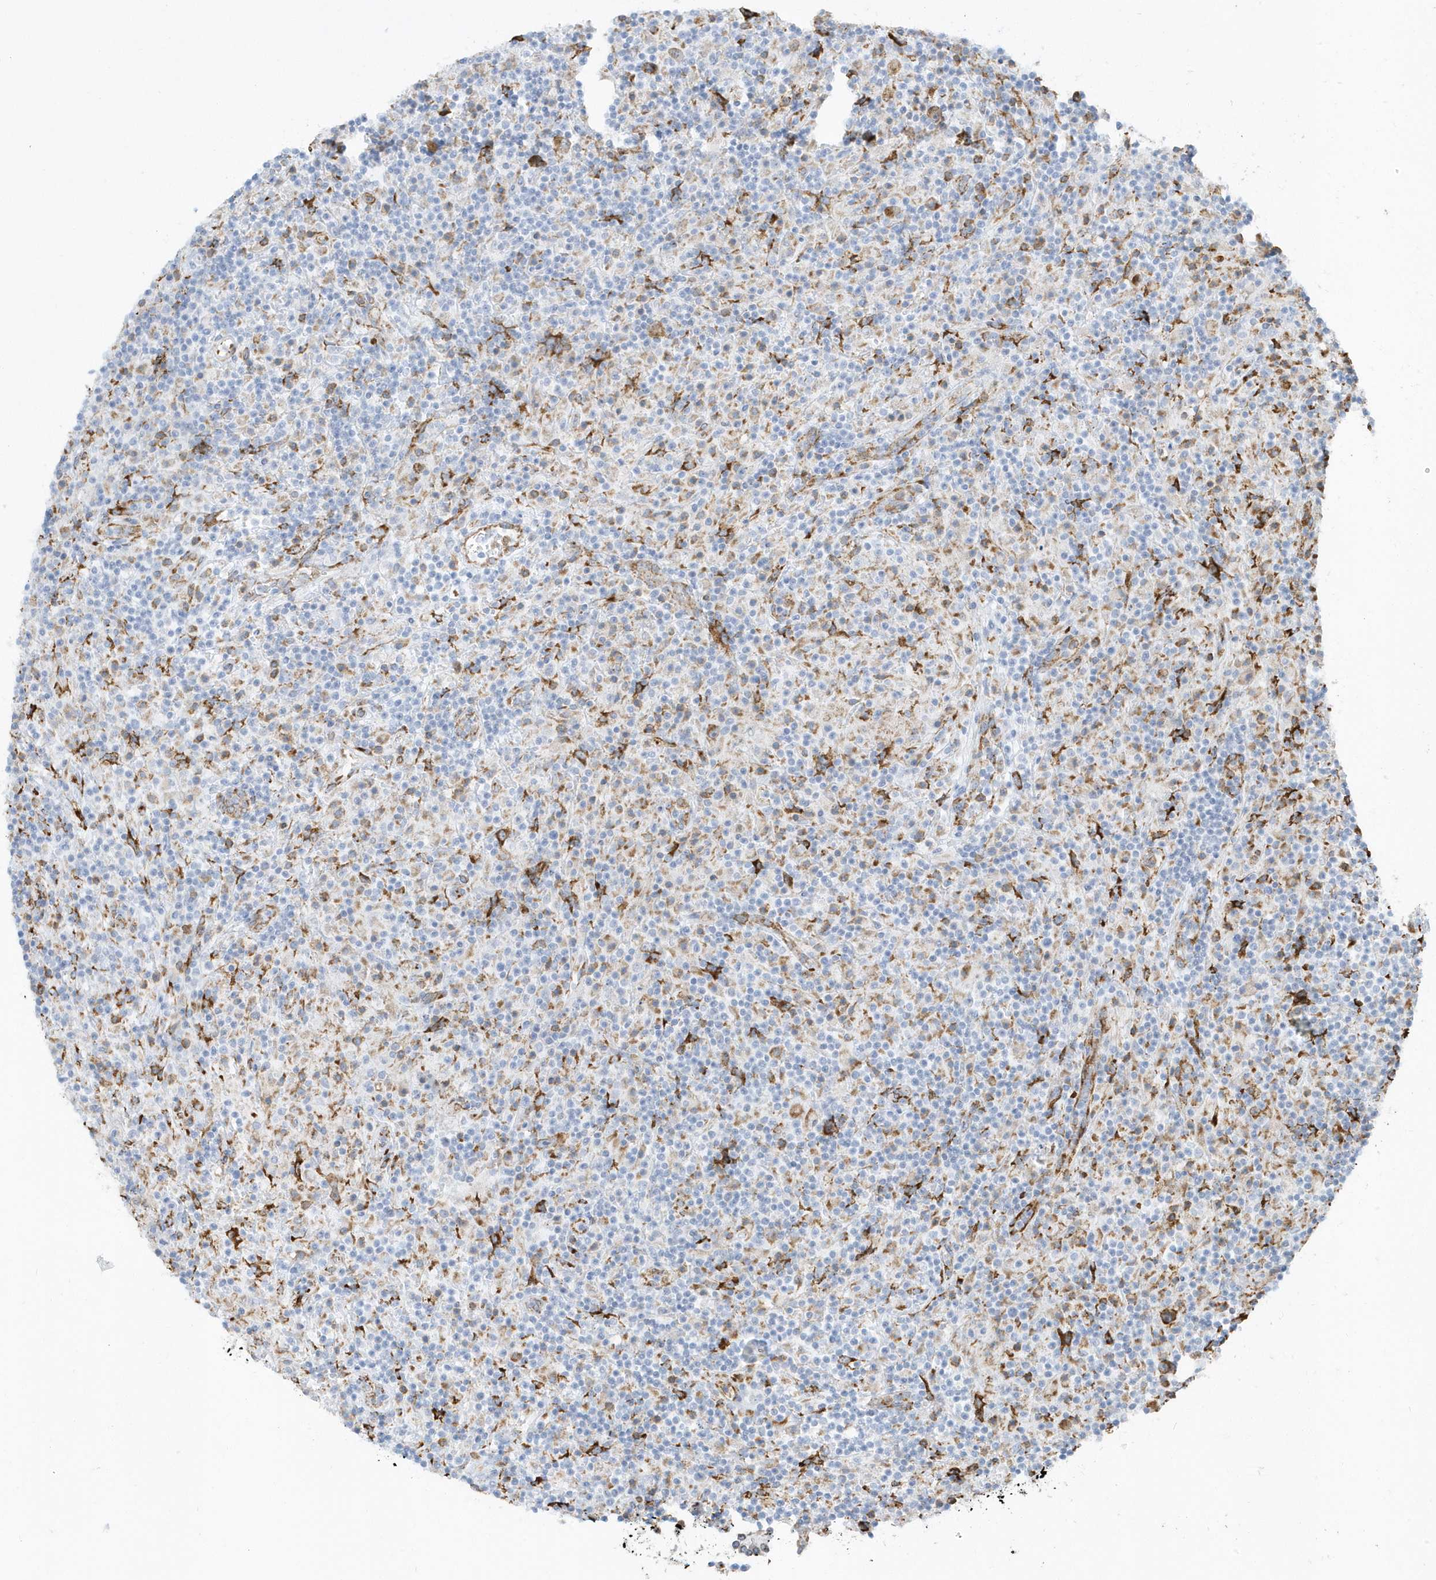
{"staining": {"intensity": "weak", "quantity": "25%-75%", "location": "cytoplasmic/membranous"}, "tissue": "lymphoma", "cell_type": "Tumor cells", "image_type": "cancer", "snomed": [{"axis": "morphology", "description": "Hodgkin's disease, NOS"}, {"axis": "topography", "description": "Lymph node"}], "caption": "Tumor cells demonstrate low levels of weak cytoplasmic/membranous positivity in about 25%-75% of cells in Hodgkin's disease. (DAB (3,3'-diaminobenzidine) IHC, brown staining for protein, blue staining for nuclei).", "gene": "DCAF1", "patient": {"sex": "male", "age": 70}}